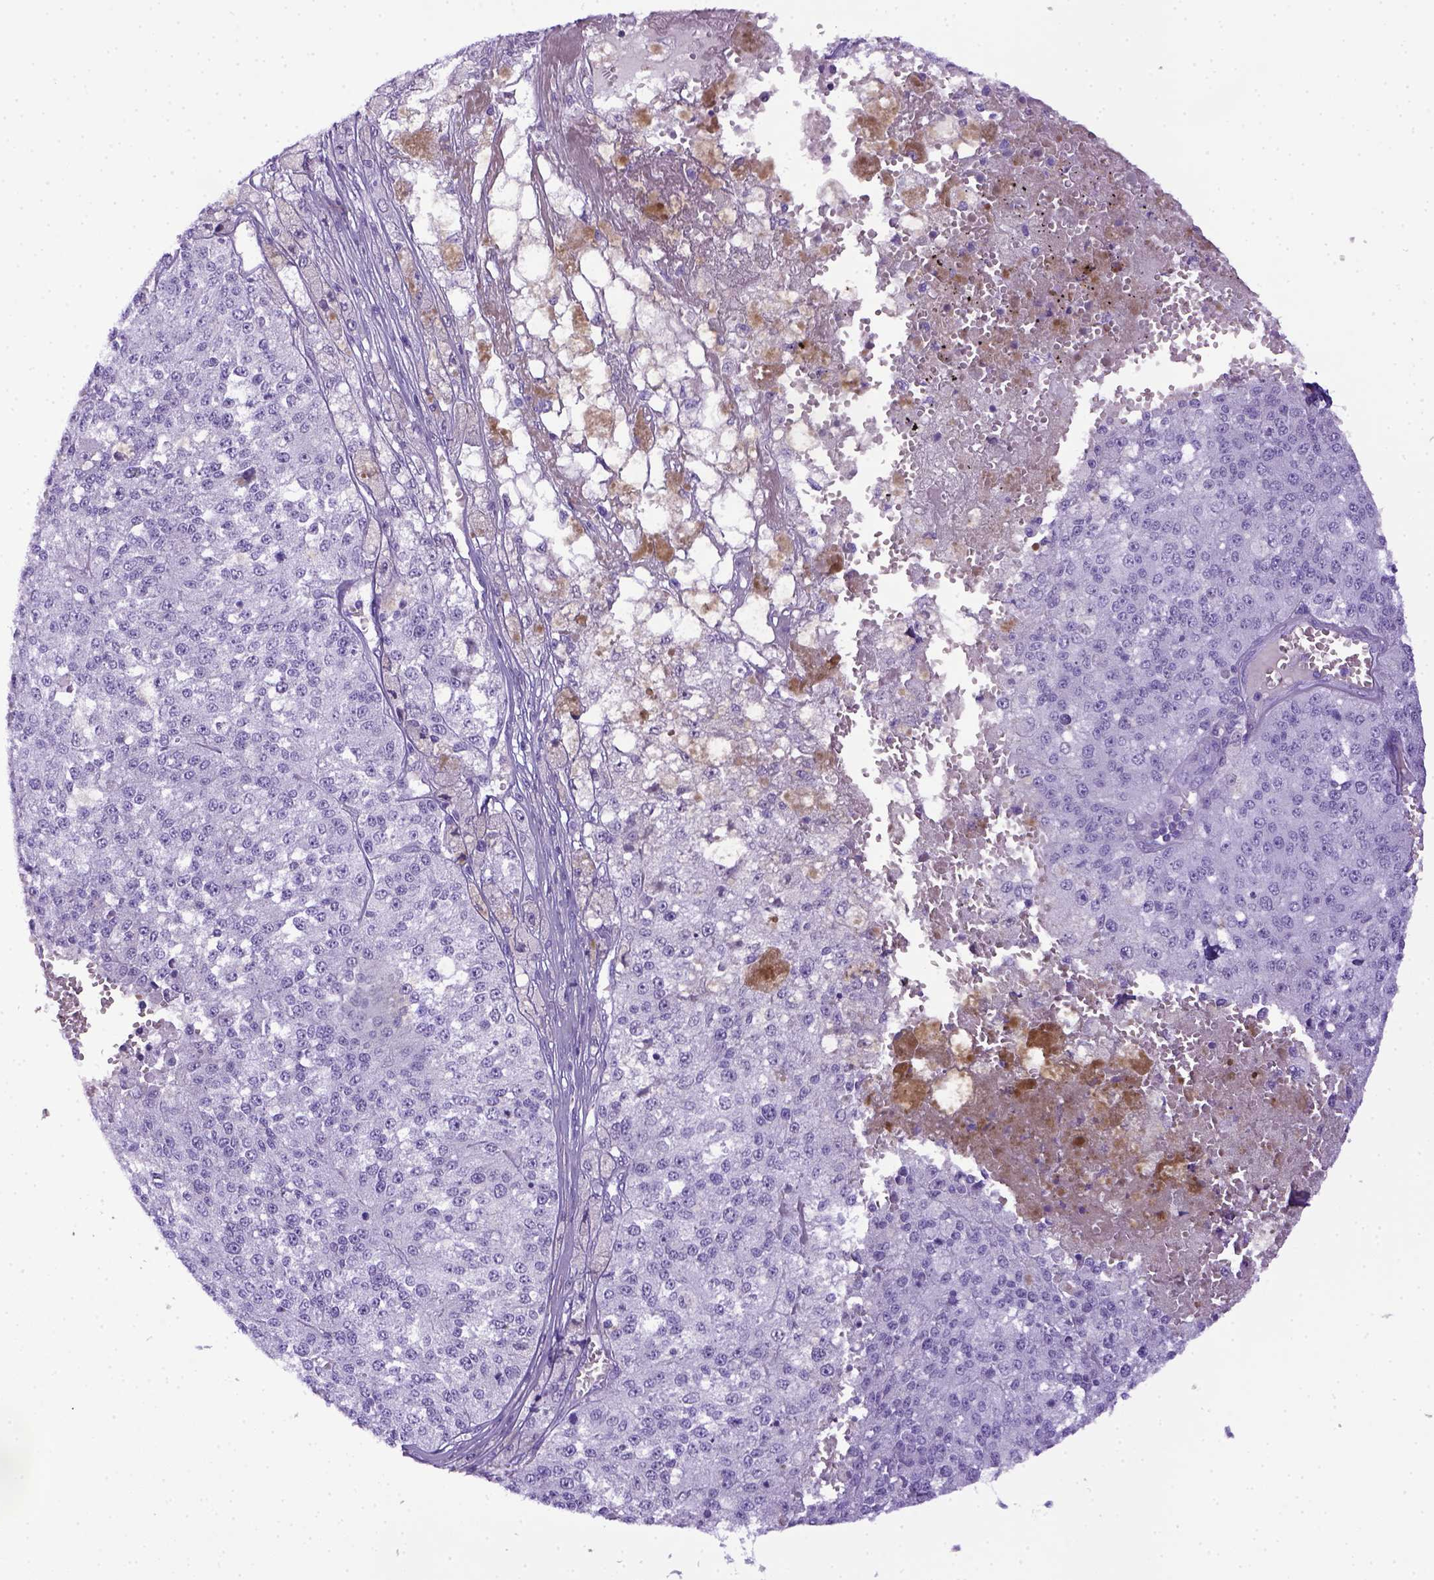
{"staining": {"intensity": "negative", "quantity": "none", "location": "none"}, "tissue": "melanoma", "cell_type": "Tumor cells", "image_type": "cancer", "snomed": [{"axis": "morphology", "description": "Malignant melanoma, Metastatic site"}, {"axis": "topography", "description": "Lymph node"}], "caption": "High power microscopy micrograph of an immunohistochemistry histopathology image of melanoma, revealing no significant expression in tumor cells.", "gene": "ITIH4", "patient": {"sex": "female", "age": 64}}